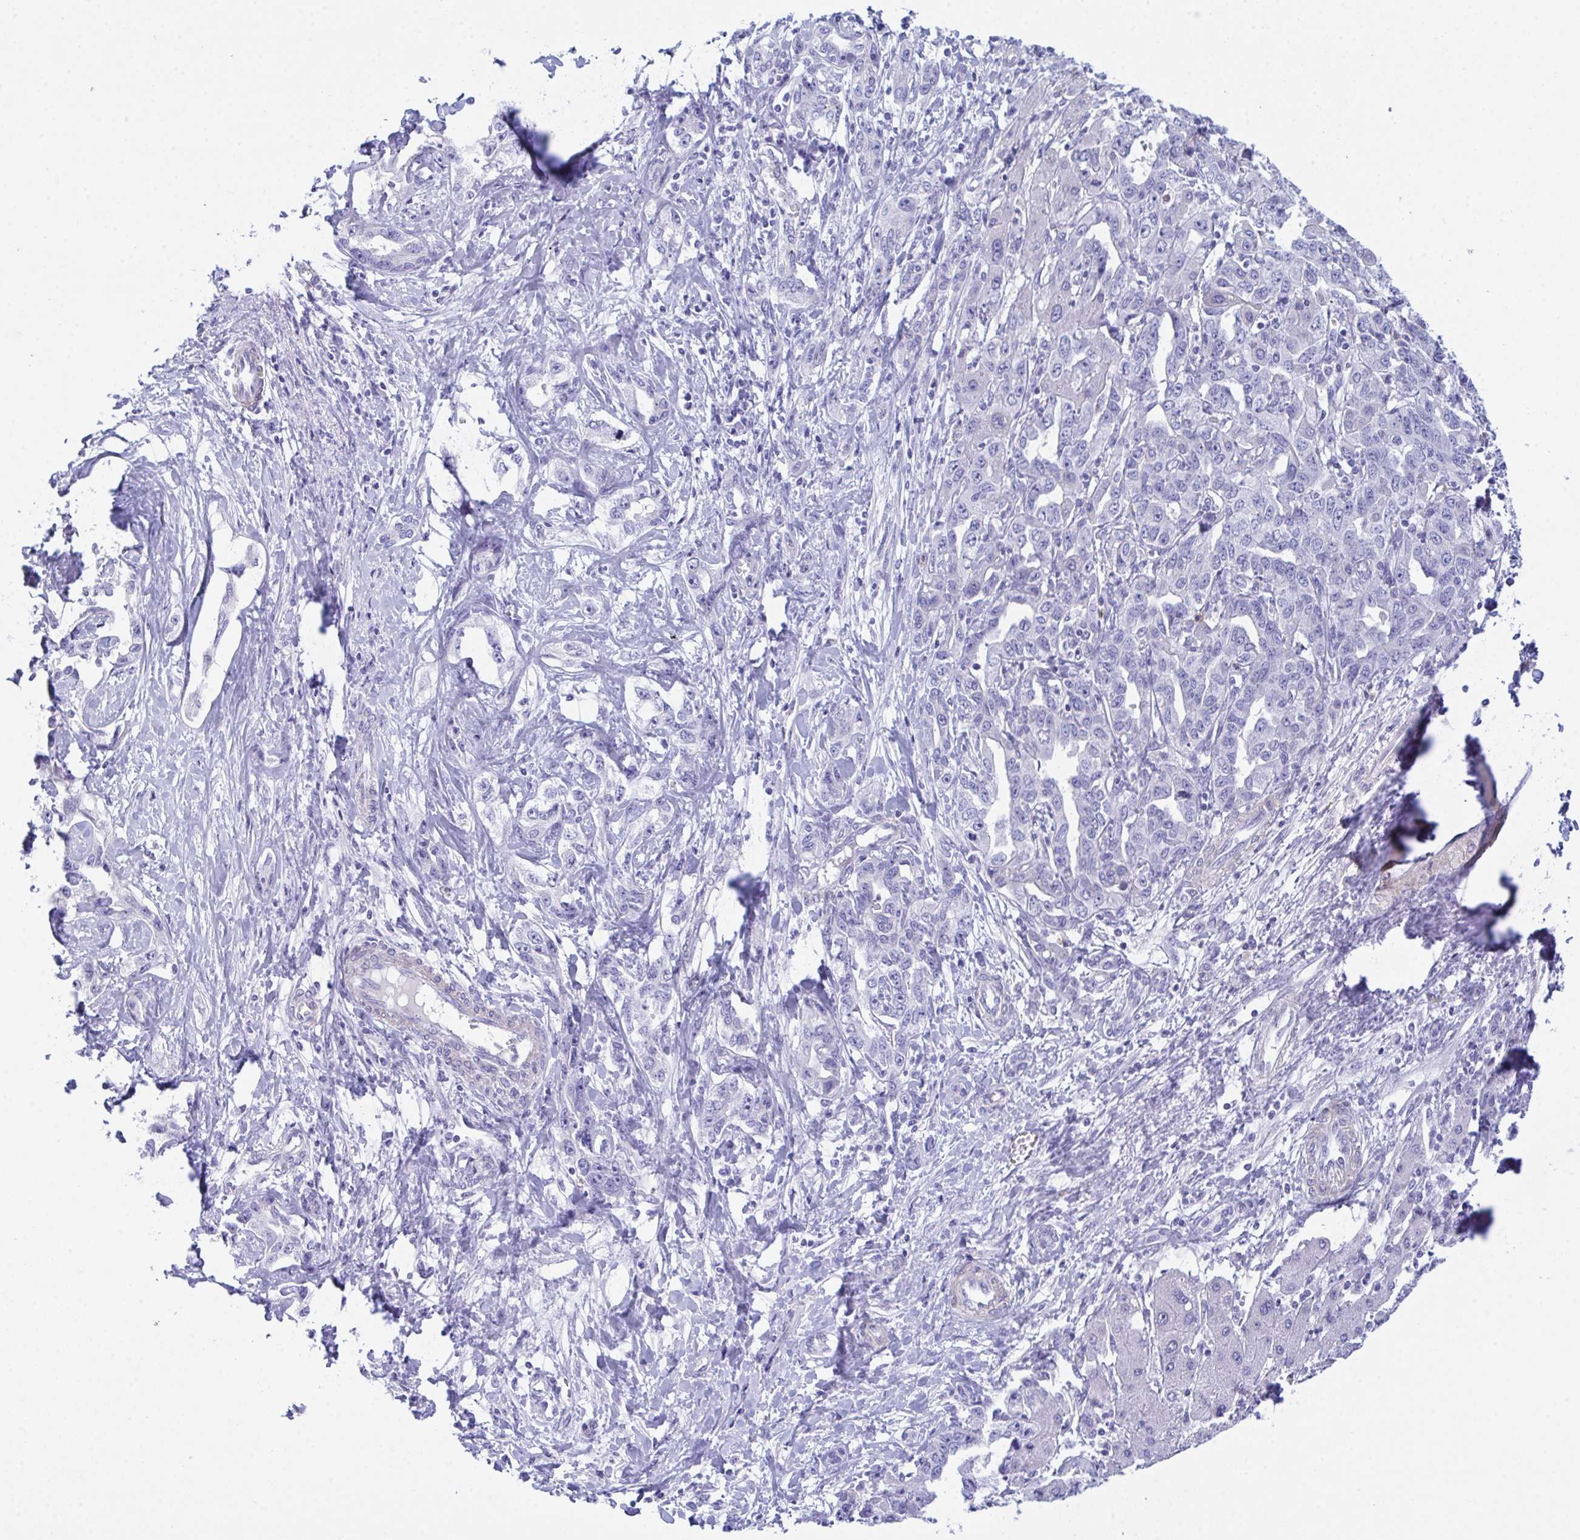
{"staining": {"intensity": "negative", "quantity": "none", "location": "none"}, "tissue": "liver cancer", "cell_type": "Tumor cells", "image_type": "cancer", "snomed": [{"axis": "morphology", "description": "Cholangiocarcinoma"}, {"axis": "topography", "description": "Liver"}], "caption": "Immunohistochemical staining of liver cholangiocarcinoma displays no significant expression in tumor cells. (DAB immunohistochemistry (IHC), high magnification).", "gene": "CEP170B", "patient": {"sex": "male", "age": 59}}